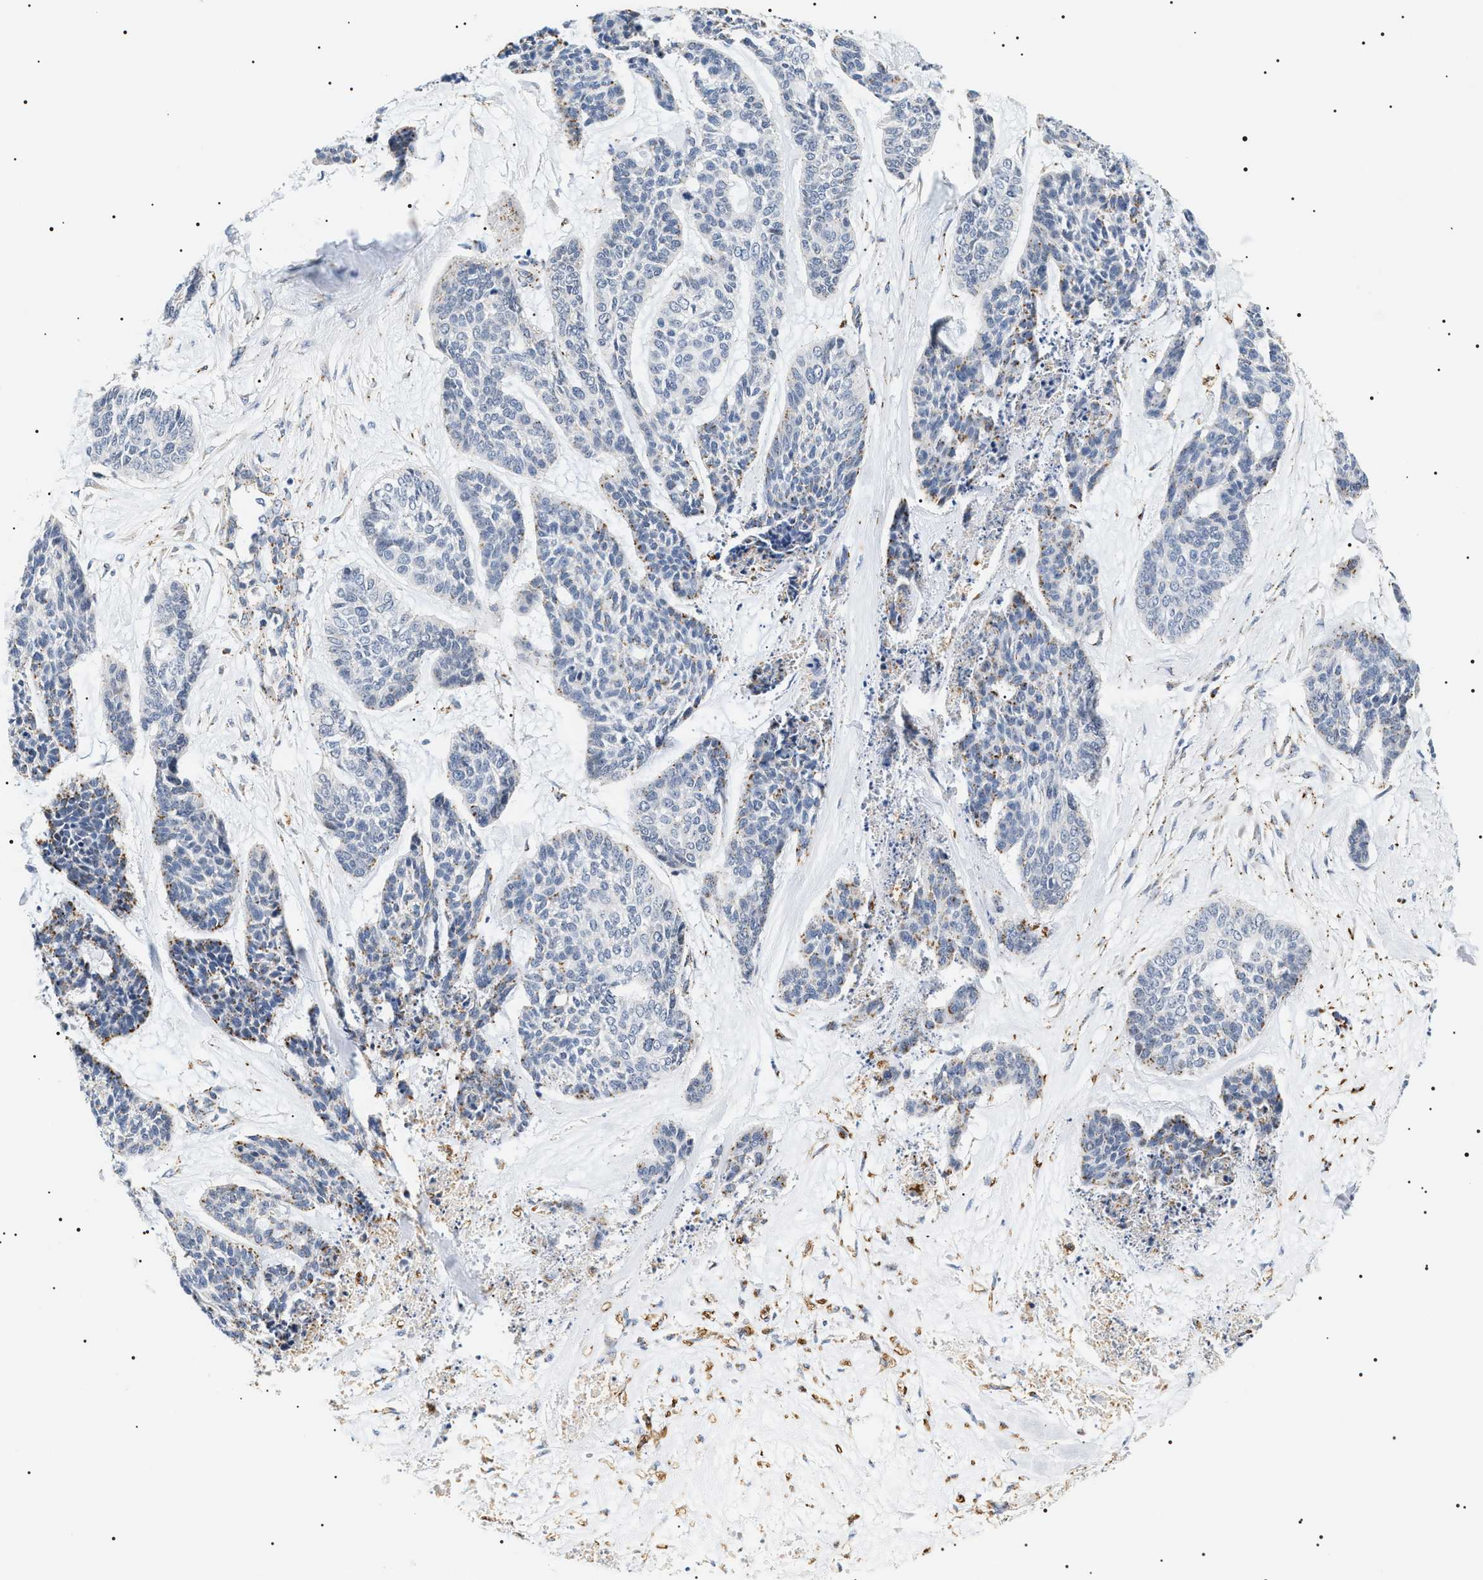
{"staining": {"intensity": "negative", "quantity": "none", "location": "none"}, "tissue": "skin cancer", "cell_type": "Tumor cells", "image_type": "cancer", "snomed": [{"axis": "morphology", "description": "Basal cell carcinoma"}, {"axis": "topography", "description": "Skin"}], "caption": "This is an IHC image of basal cell carcinoma (skin). There is no staining in tumor cells.", "gene": "HSD17B11", "patient": {"sex": "female", "age": 64}}